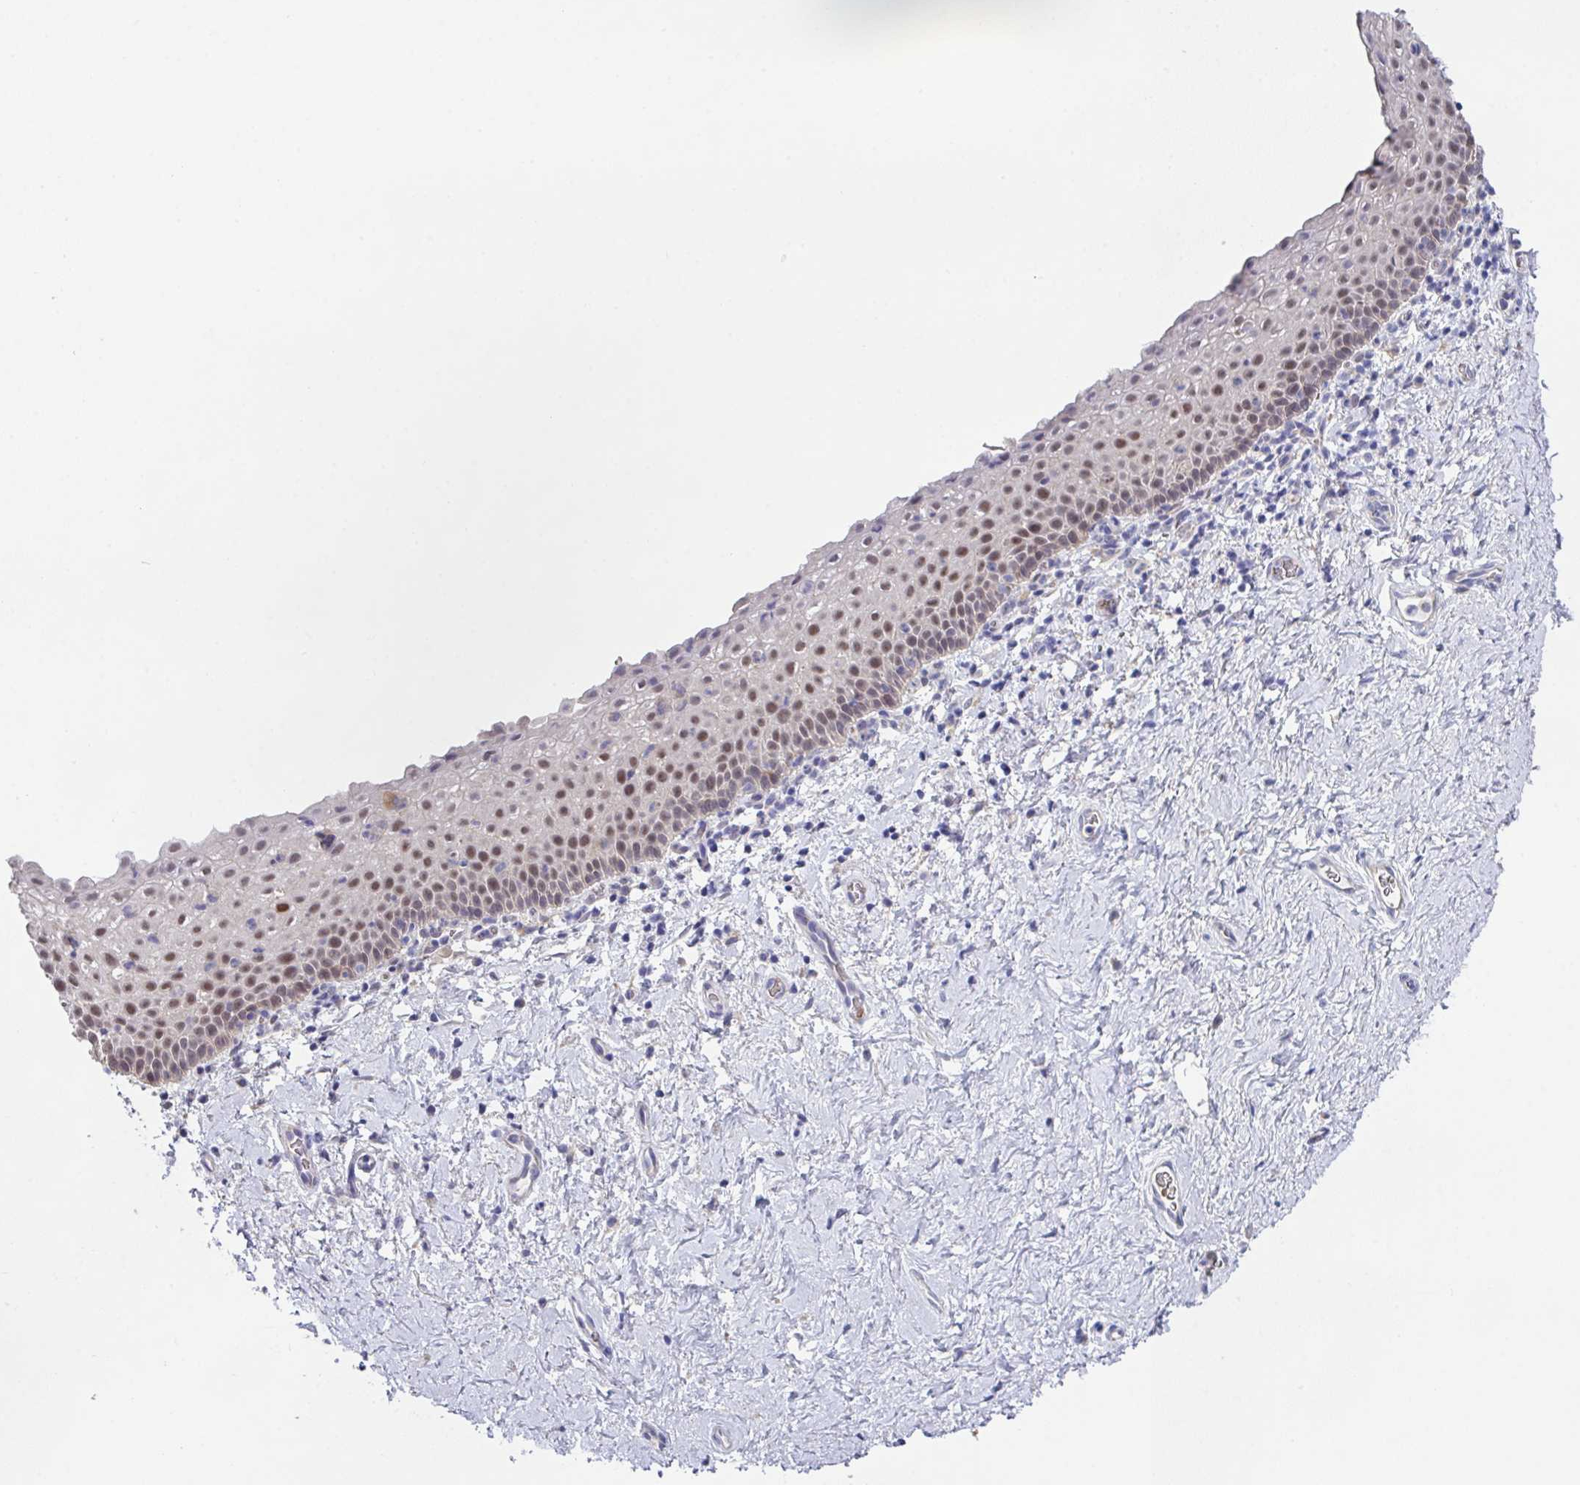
{"staining": {"intensity": "moderate", "quantity": "<25%", "location": "nuclear"}, "tissue": "vagina", "cell_type": "Squamous epithelial cells", "image_type": "normal", "snomed": [{"axis": "morphology", "description": "Normal tissue, NOS"}, {"axis": "topography", "description": "Vagina"}], "caption": "Protein expression analysis of normal vagina shows moderate nuclear staining in approximately <25% of squamous epithelial cells.", "gene": "TFAP2C", "patient": {"sex": "female", "age": 61}}